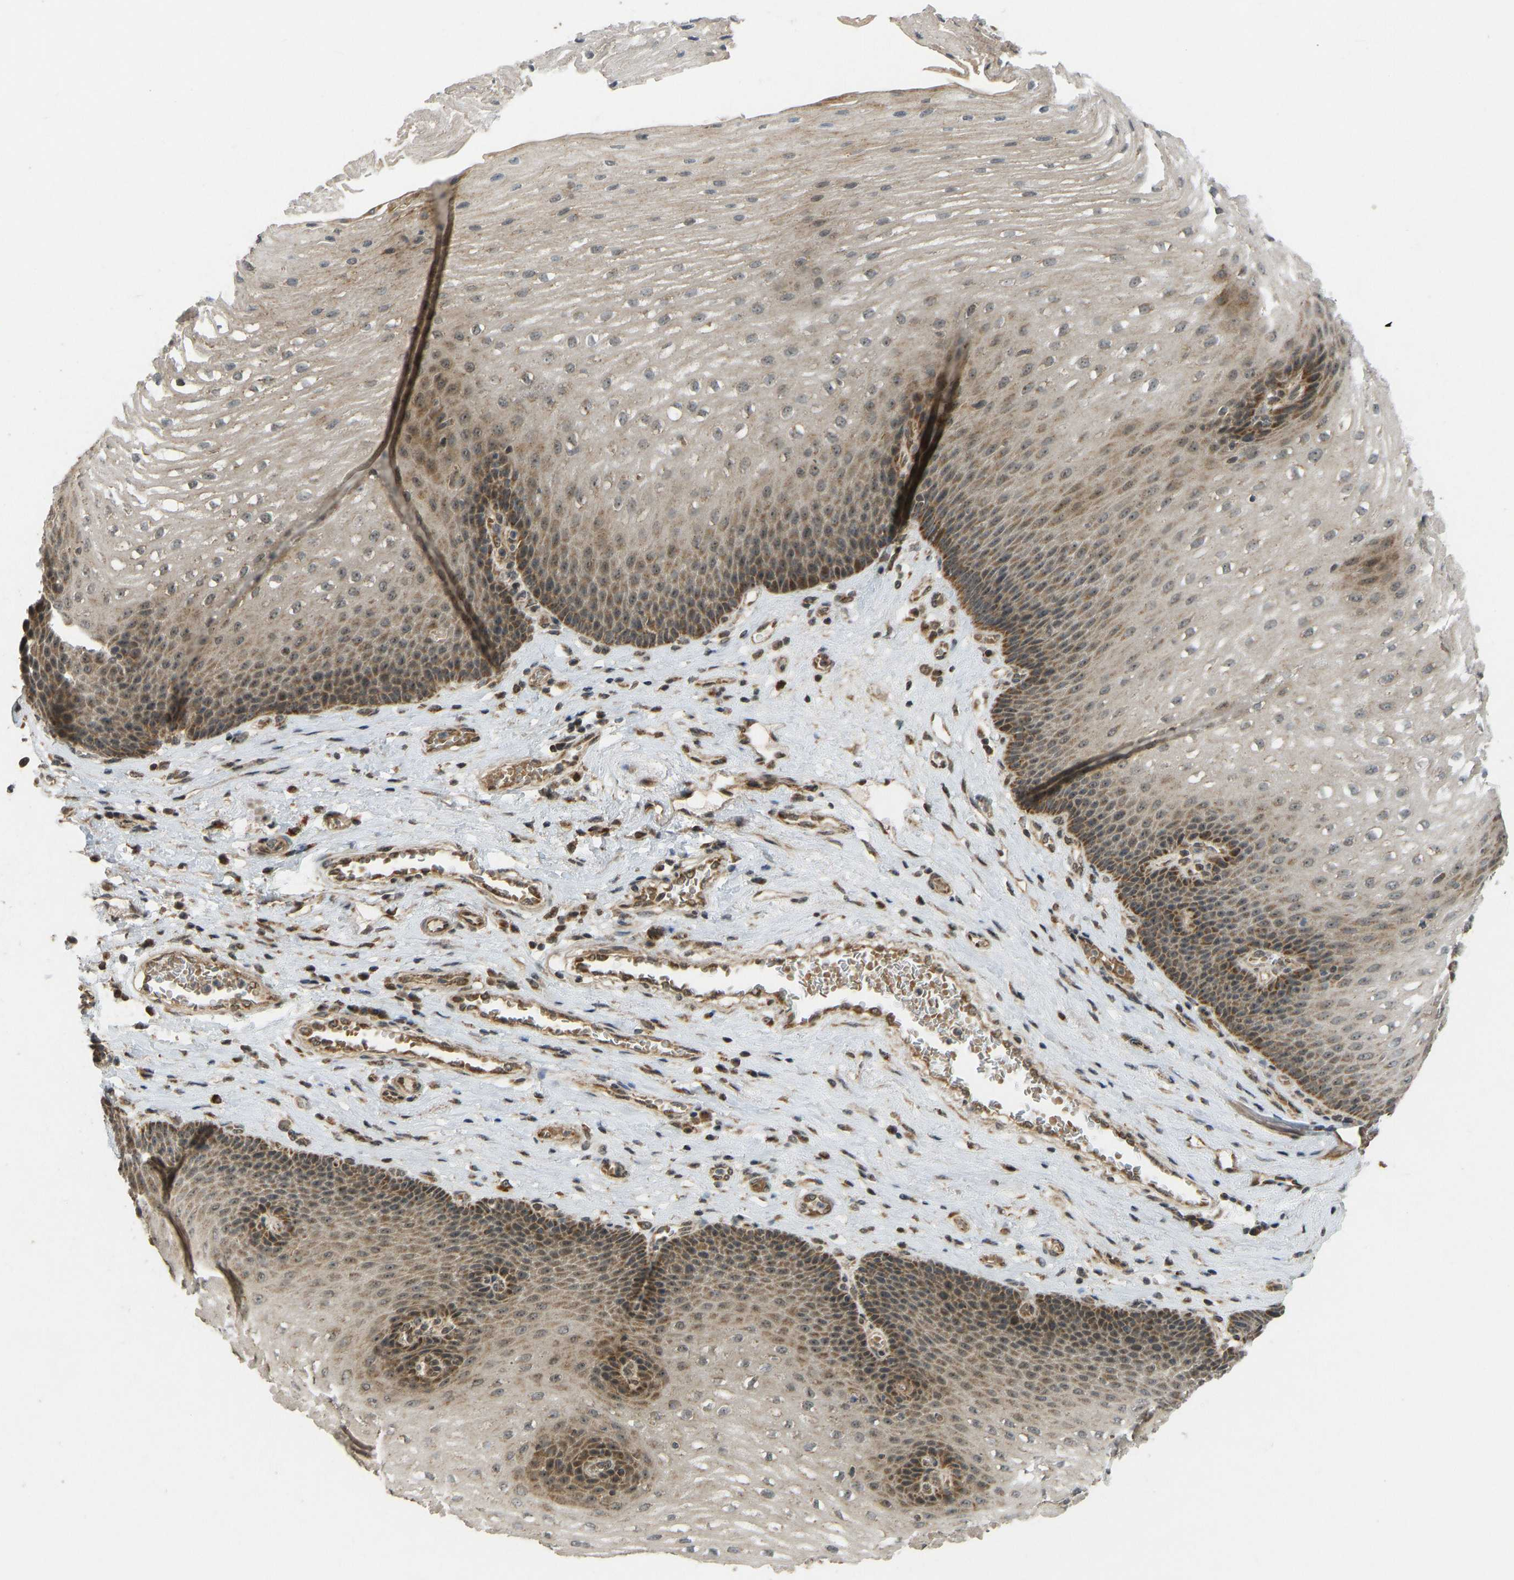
{"staining": {"intensity": "moderate", "quantity": "25%-75%", "location": "cytoplasmic/membranous,nuclear"}, "tissue": "esophagus", "cell_type": "Squamous epithelial cells", "image_type": "normal", "snomed": [{"axis": "morphology", "description": "Normal tissue, NOS"}, {"axis": "topography", "description": "Esophagus"}], "caption": "Immunohistochemistry (IHC) of benign human esophagus shows medium levels of moderate cytoplasmic/membranous,nuclear staining in approximately 25%-75% of squamous epithelial cells. Nuclei are stained in blue.", "gene": "ACADS", "patient": {"sex": "male", "age": 48}}